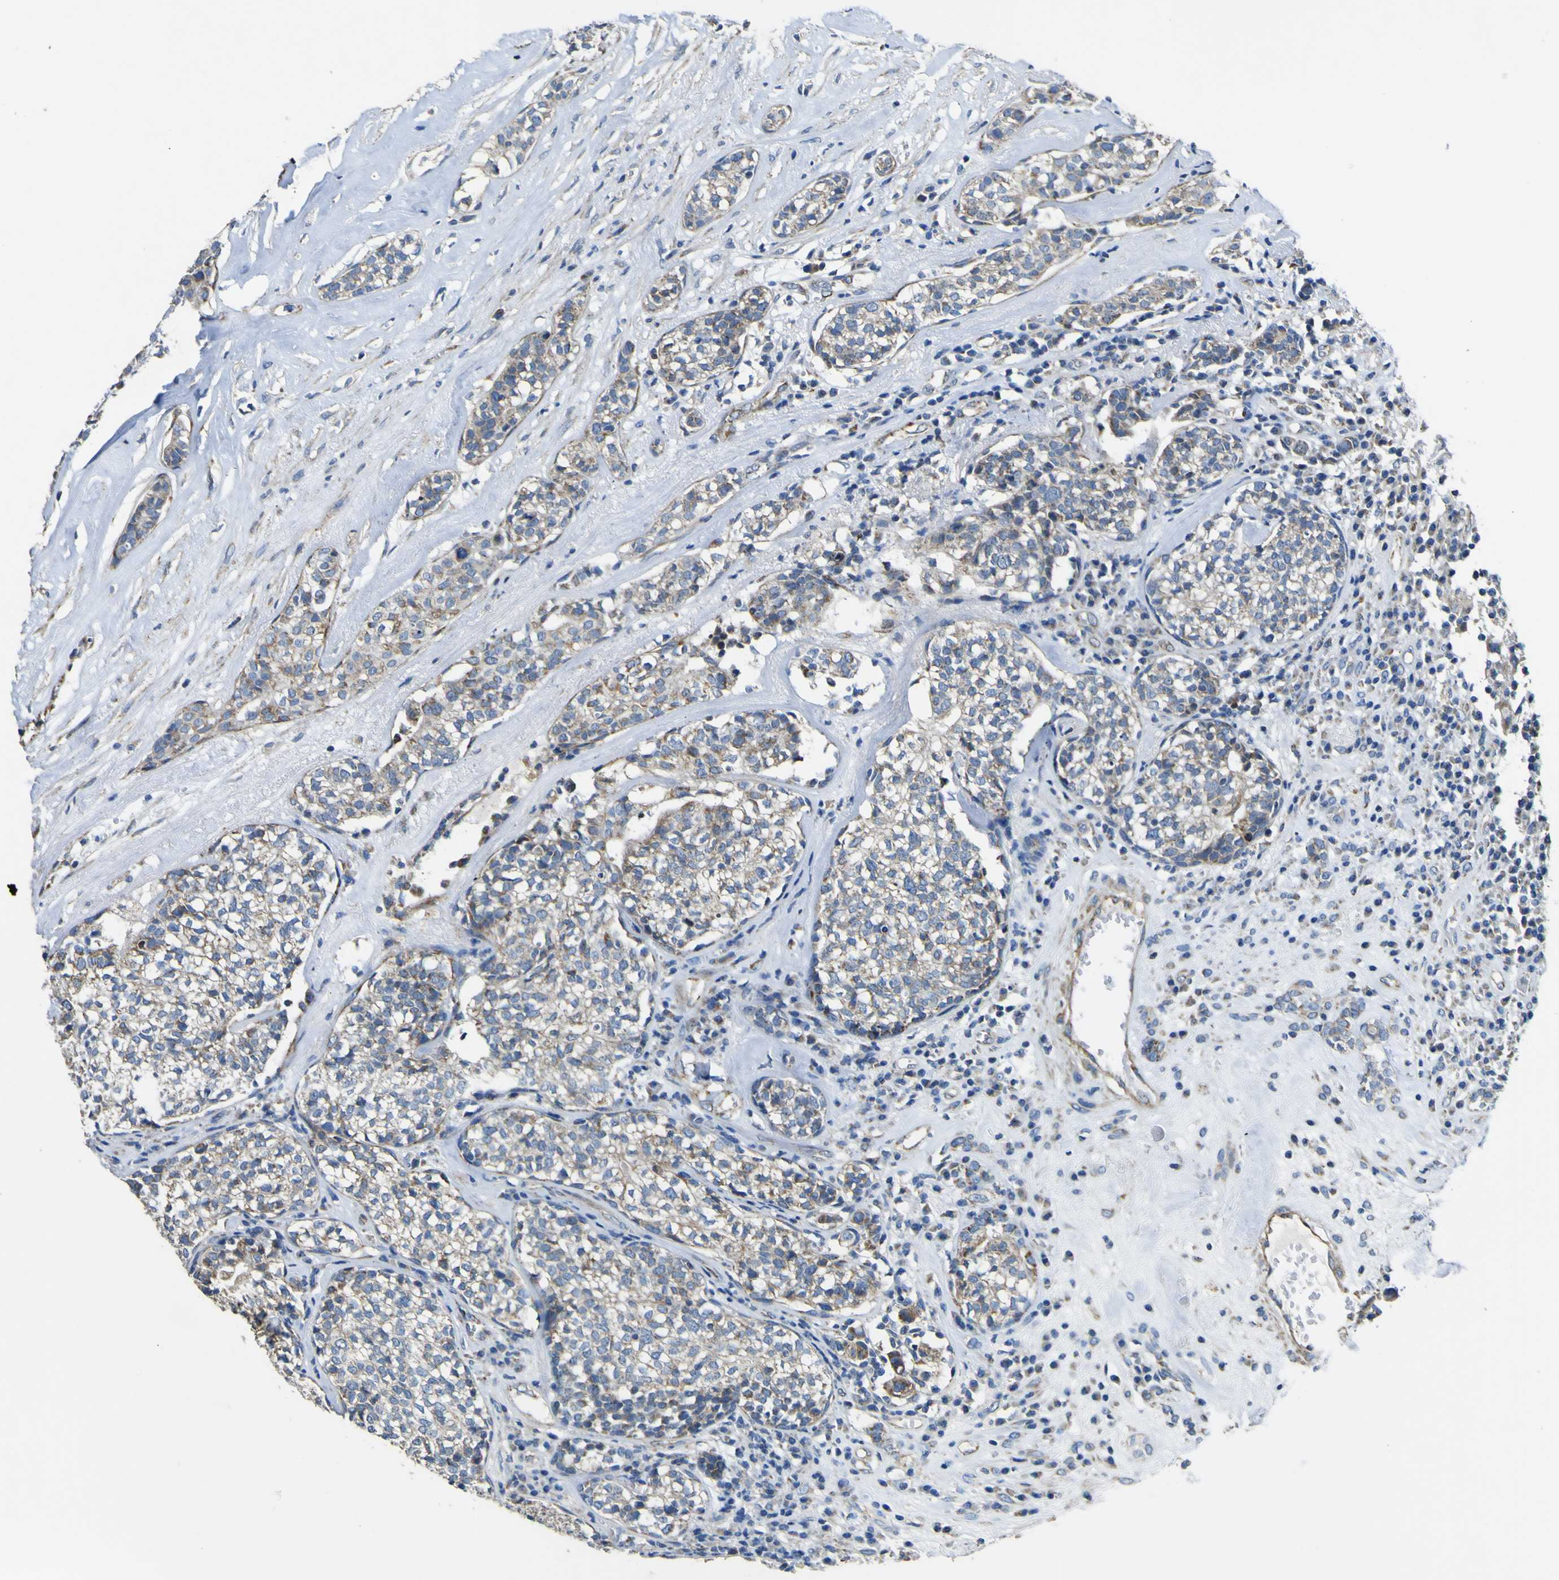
{"staining": {"intensity": "weak", "quantity": "25%-75%", "location": "cytoplasmic/membranous"}, "tissue": "head and neck cancer", "cell_type": "Tumor cells", "image_type": "cancer", "snomed": [{"axis": "morphology", "description": "Adenocarcinoma, NOS"}, {"axis": "topography", "description": "Salivary gland"}, {"axis": "topography", "description": "Head-Neck"}], "caption": "Immunohistochemical staining of human head and neck cancer shows weak cytoplasmic/membranous protein positivity in approximately 25%-75% of tumor cells. (brown staining indicates protein expression, while blue staining denotes nuclei).", "gene": "ALDH18A1", "patient": {"sex": "female", "age": 65}}